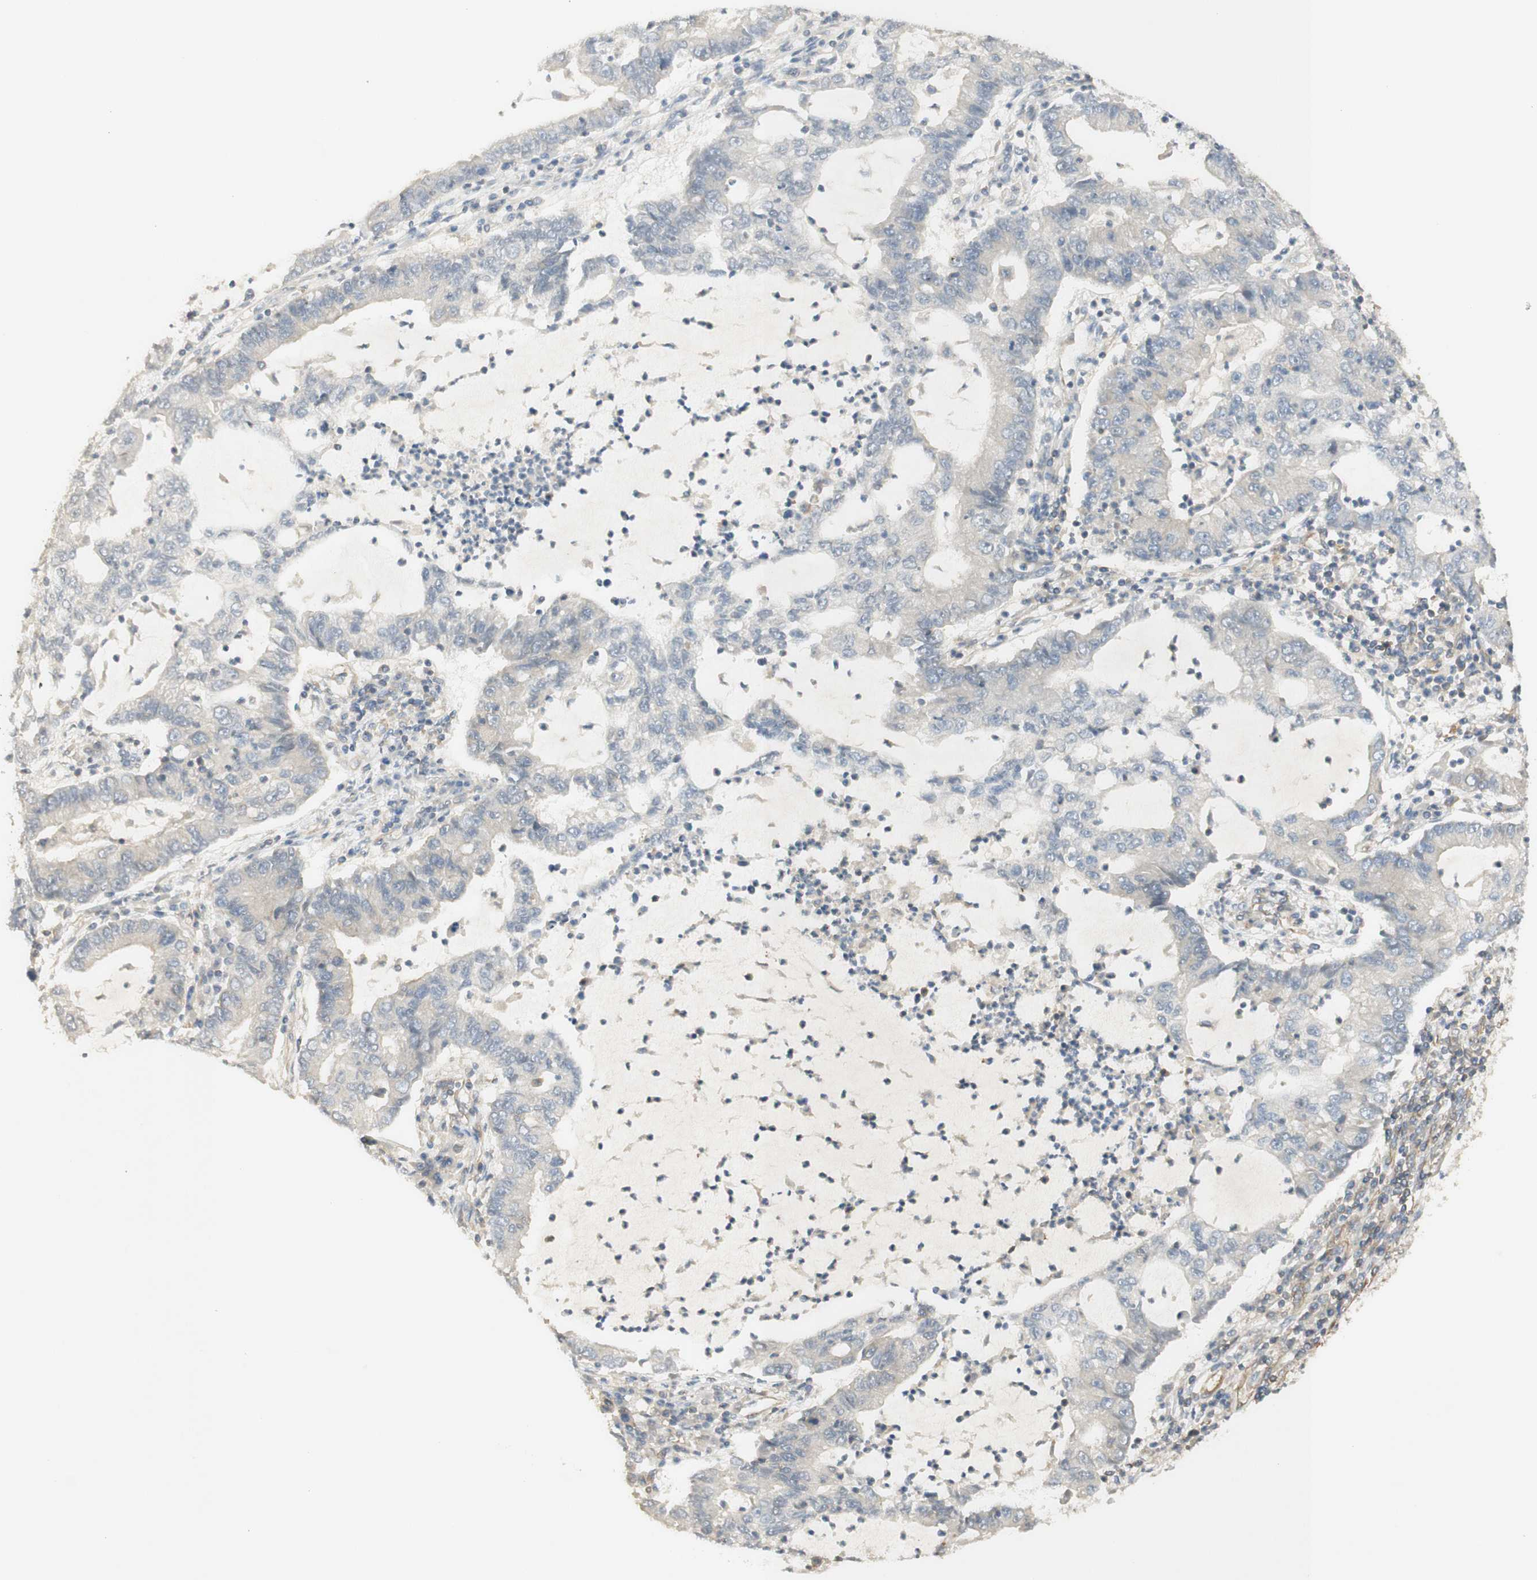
{"staining": {"intensity": "negative", "quantity": "none", "location": "none"}, "tissue": "lung cancer", "cell_type": "Tumor cells", "image_type": "cancer", "snomed": [{"axis": "morphology", "description": "Adenocarcinoma, NOS"}, {"axis": "topography", "description": "Lung"}], "caption": "A micrograph of human lung cancer is negative for staining in tumor cells. (DAB immunohistochemistry, high magnification).", "gene": "IKBKG", "patient": {"sex": "female", "age": 51}}